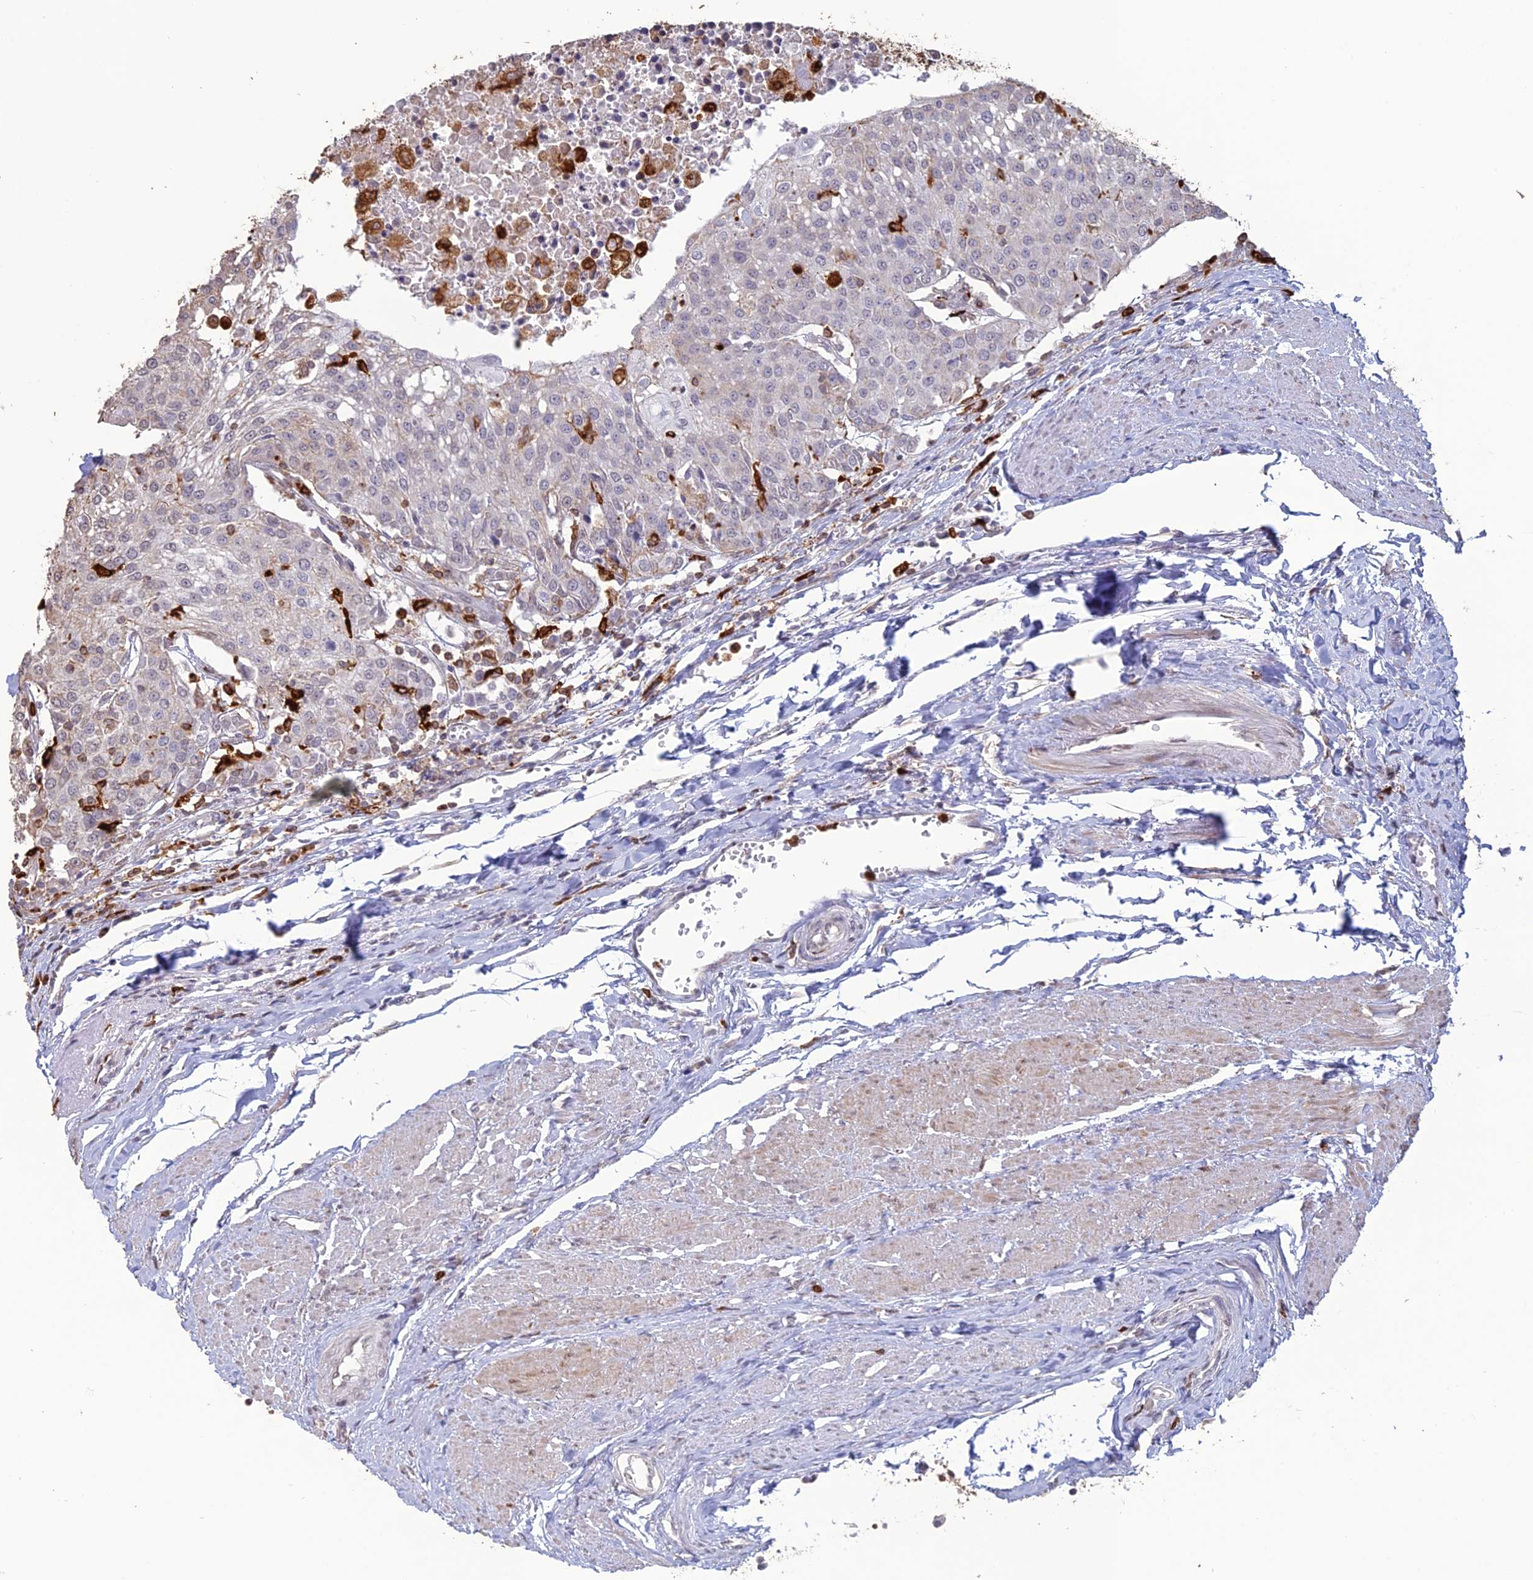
{"staining": {"intensity": "negative", "quantity": "none", "location": "none"}, "tissue": "urothelial cancer", "cell_type": "Tumor cells", "image_type": "cancer", "snomed": [{"axis": "morphology", "description": "Urothelial carcinoma, High grade"}, {"axis": "topography", "description": "Urinary bladder"}], "caption": "Immunohistochemistry (IHC) histopathology image of urothelial cancer stained for a protein (brown), which reveals no positivity in tumor cells.", "gene": "APOBR", "patient": {"sex": "female", "age": 85}}